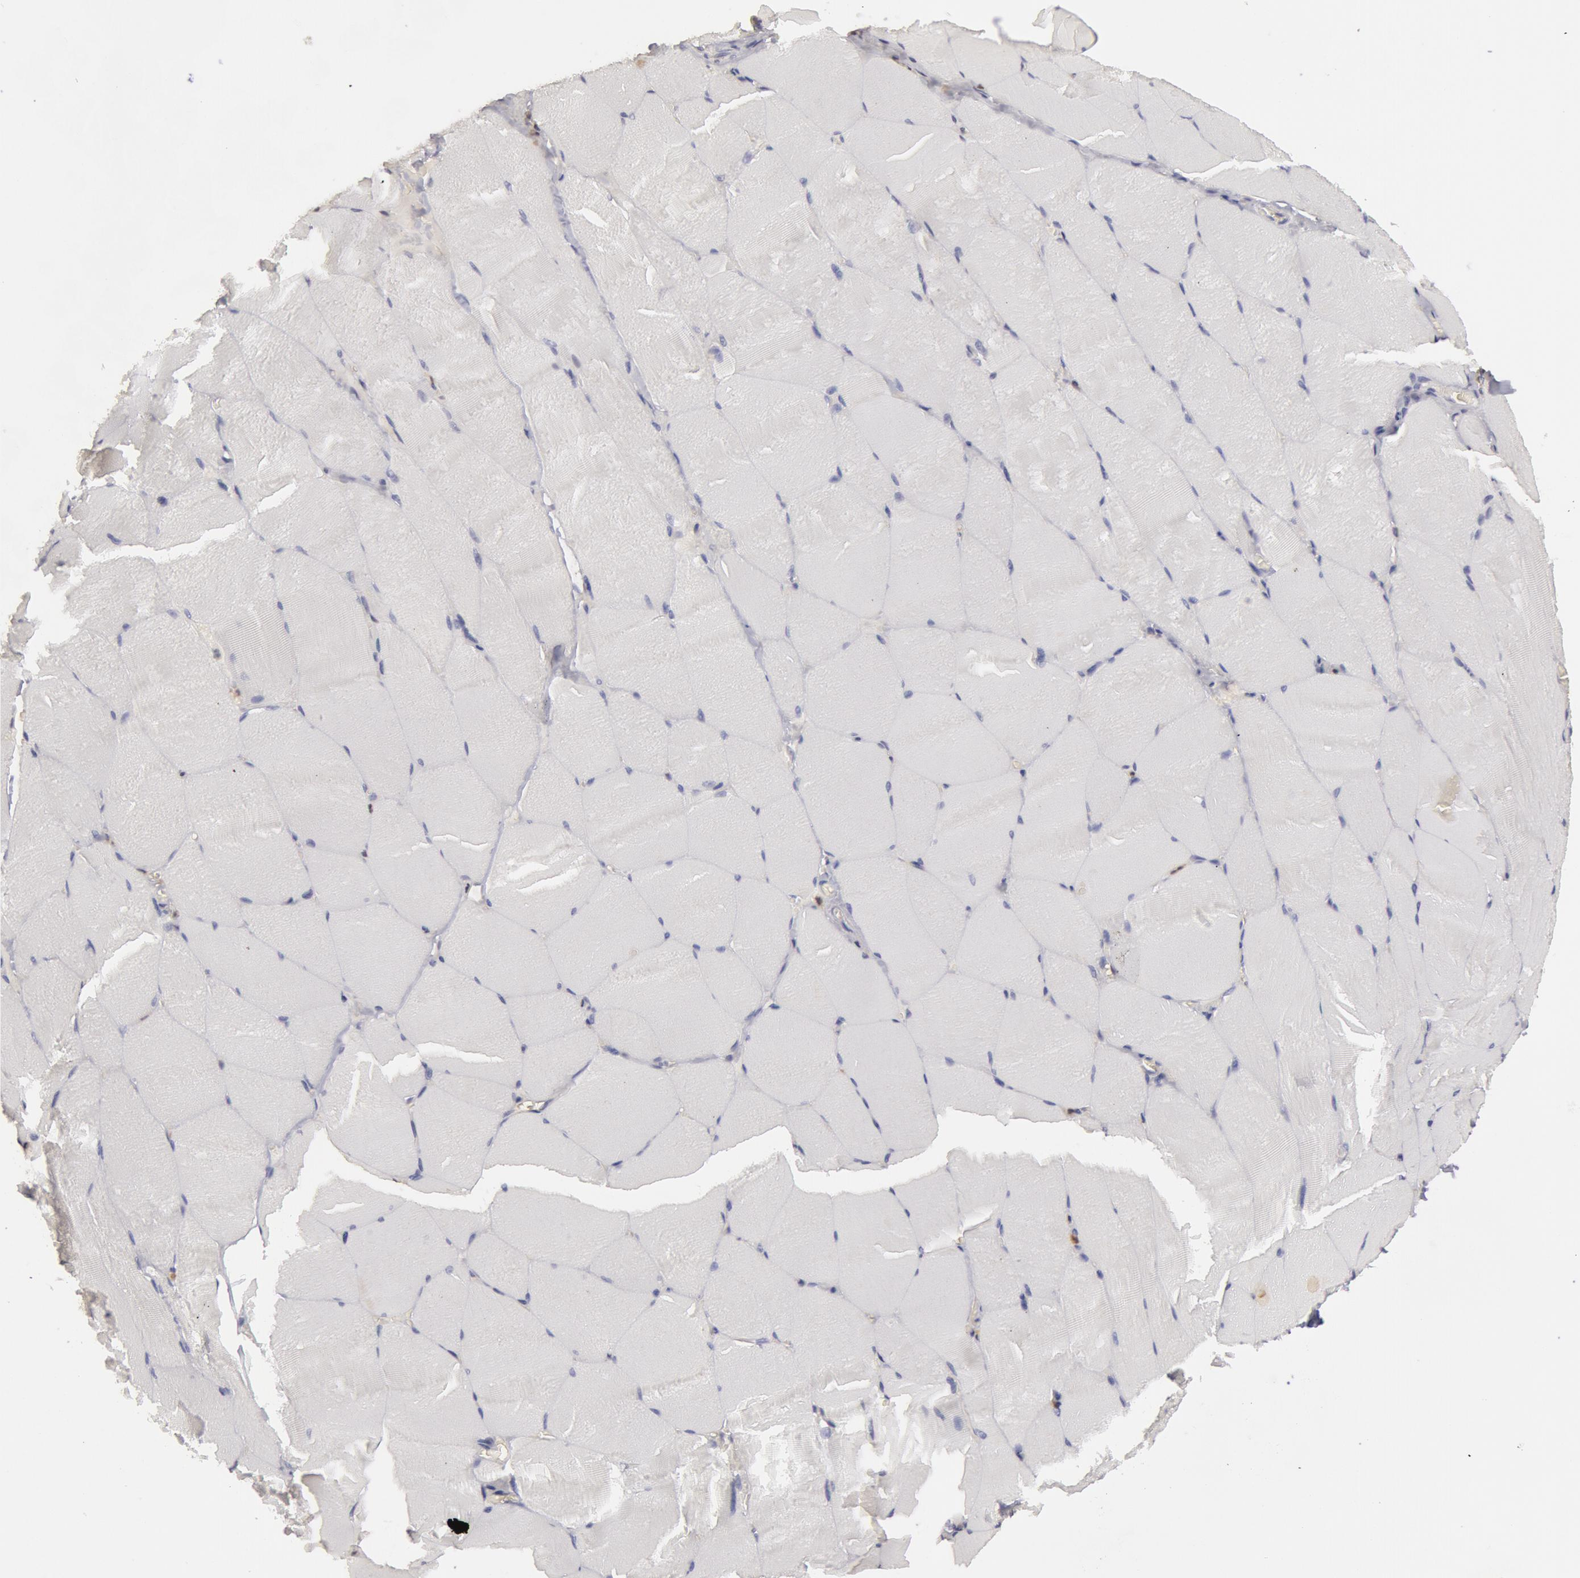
{"staining": {"intensity": "negative", "quantity": "none", "location": "none"}, "tissue": "skeletal muscle", "cell_type": "Myocytes", "image_type": "normal", "snomed": [{"axis": "morphology", "description": "Normal tissue, NOS"}, {"axis": "topography", "description": "Skeletal muscle"}], "caption": "A high-resolution histopathology image shows immunohistochemistry staining of benign skeletal muscle, which demonstrates no significant staining in myocytes.", "gene": "CAT", "patient": {"sex": "male", "age": 71}}